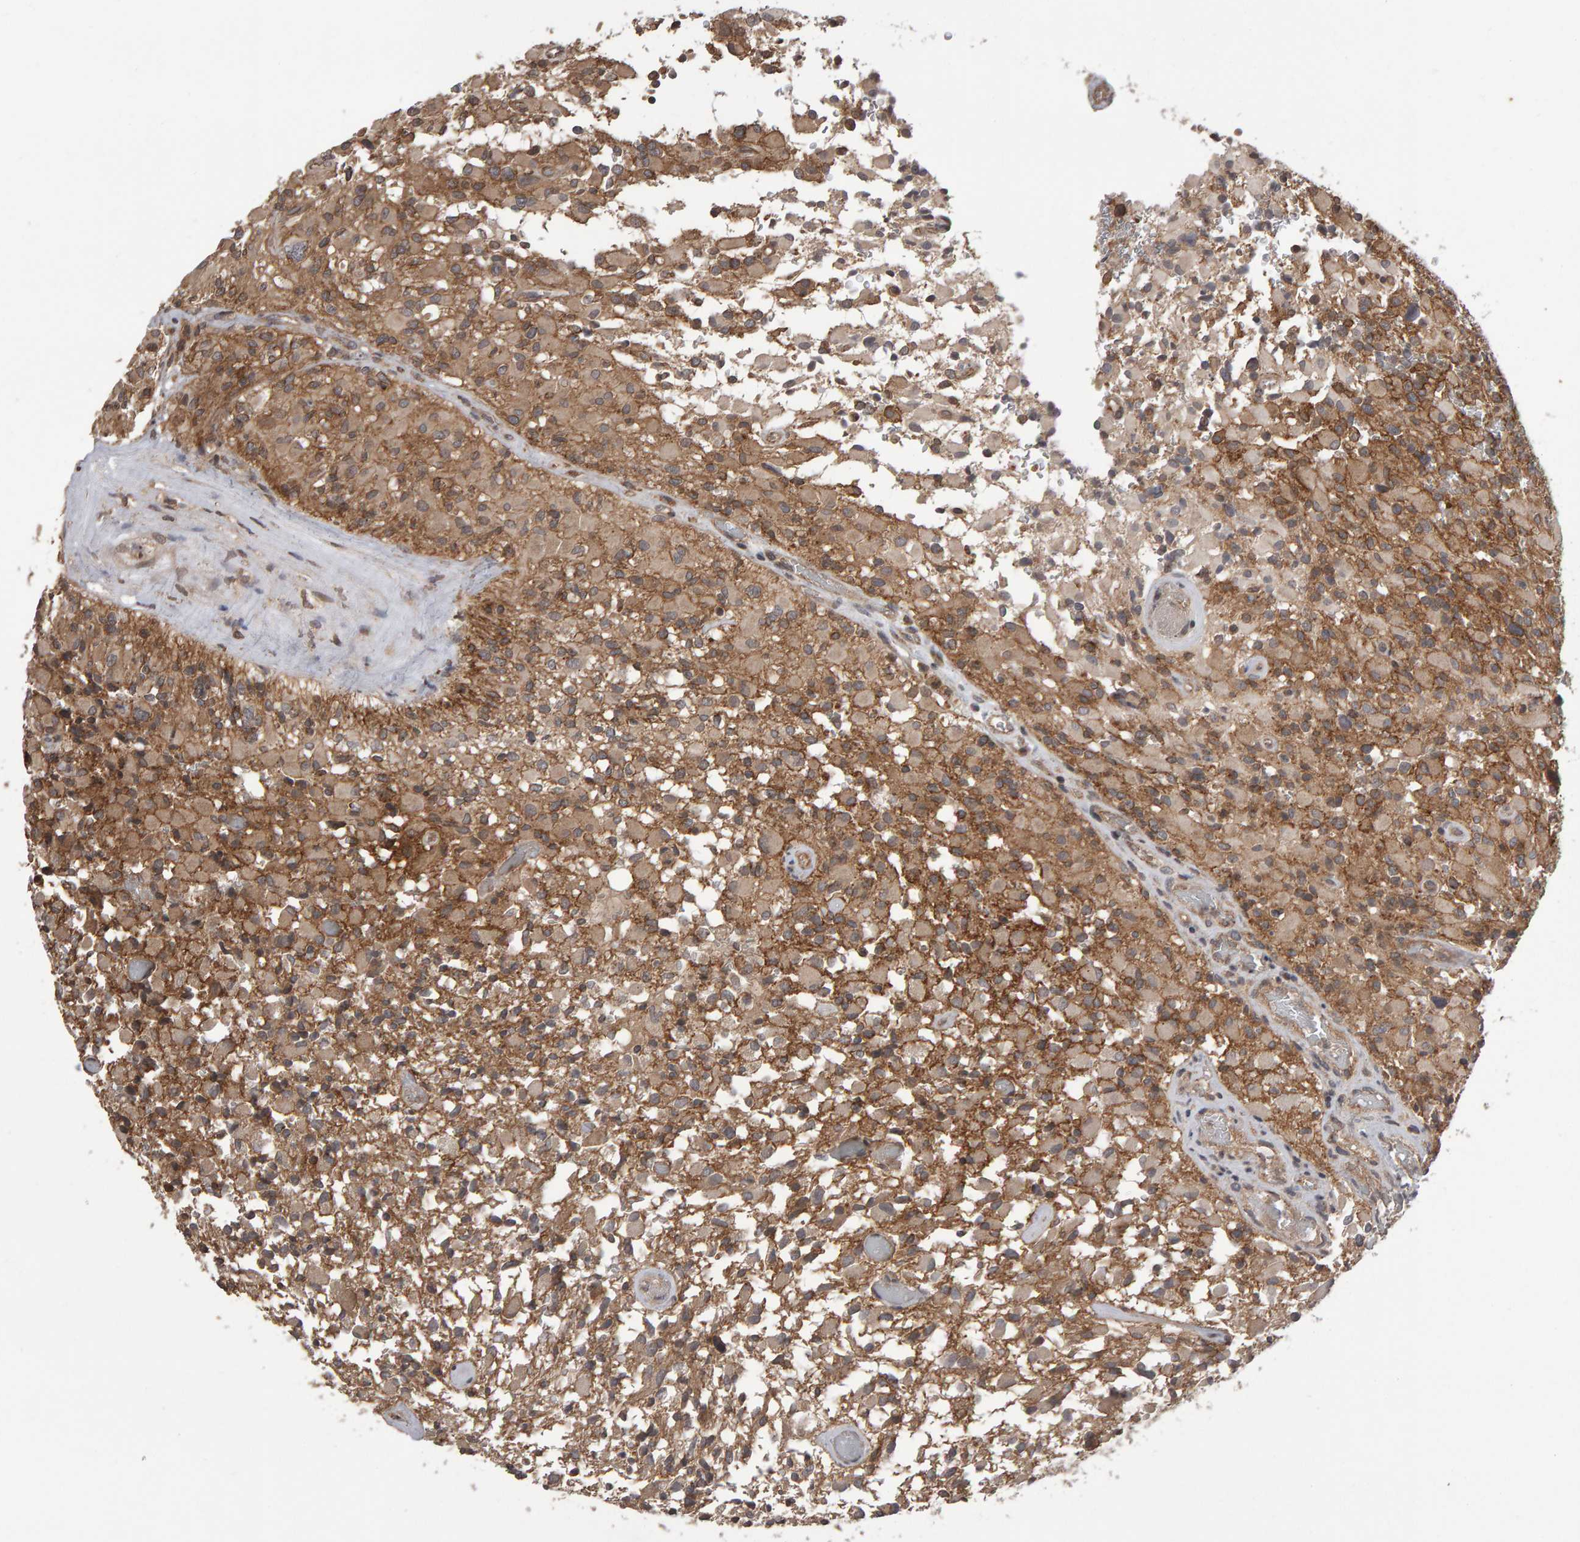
{"staining": {"intensity": "moderate", "quantity": ">75%", "location": "cytoplasmic/membranous"}, "tissue": "glioma", "cell_type": "Tumor cells", "image_type": "cancer", "snomed": [{"axis": "morphology", "description": "Glioma, malignant, High grade"}, {"axis": "topography", "description": "Brain"}], "caption": "Moderate cytoplasmic/membranous staining for a protein is appreciated in about >75% of tumor cells of glioma using IHC.", "gene": "SCRIB", "patient": {"sex": "male", "age": 71}}